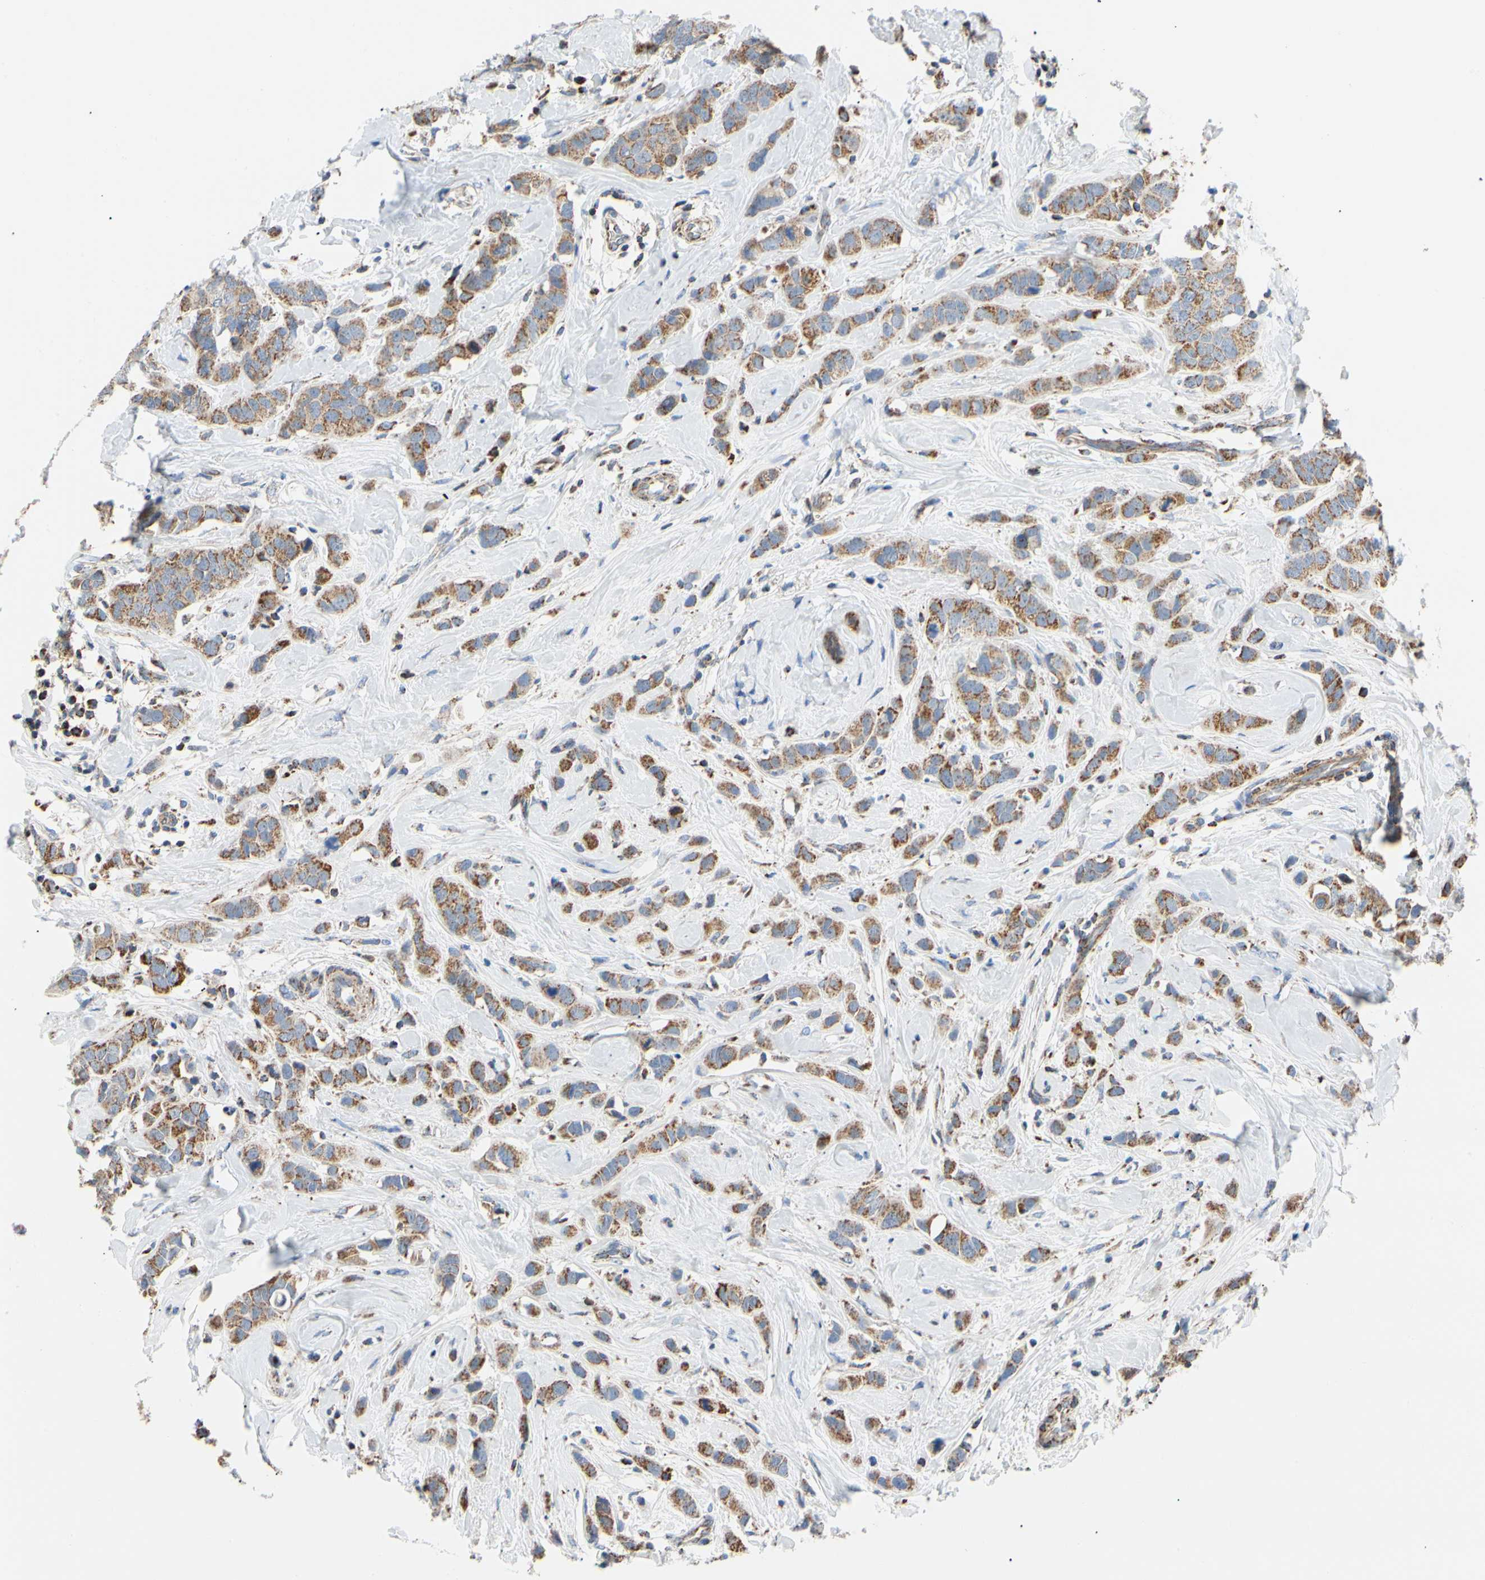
{"staining": {"intensity": "moderate", "quantity": ">75%", "location": "cytoplasmic/membranous"}, "tissue": "breast cancer", "cell_type": "Tumor cells", "image_type": "cancer", "snomed": [{"axis": "morphology", "description": "Normal tissue, NOS"}, {"axis": "morphology", "description": "Duct carcinoma"}, {"axis": "topography", "description": "Breast"}], "caption": "High-magnification brightfield microscopy of invasive ductal carcinoma (breast) stained with DAB (3,3'-diaminobenzidine) (brown) and counterstained with hematoxylin (blue). tumor cells exhibit moderate cytoplasmic/membranous positivity is present in about>75% of cells.", "gene": "ACAT1", "patient": {"sex": "female", "age": 50}}